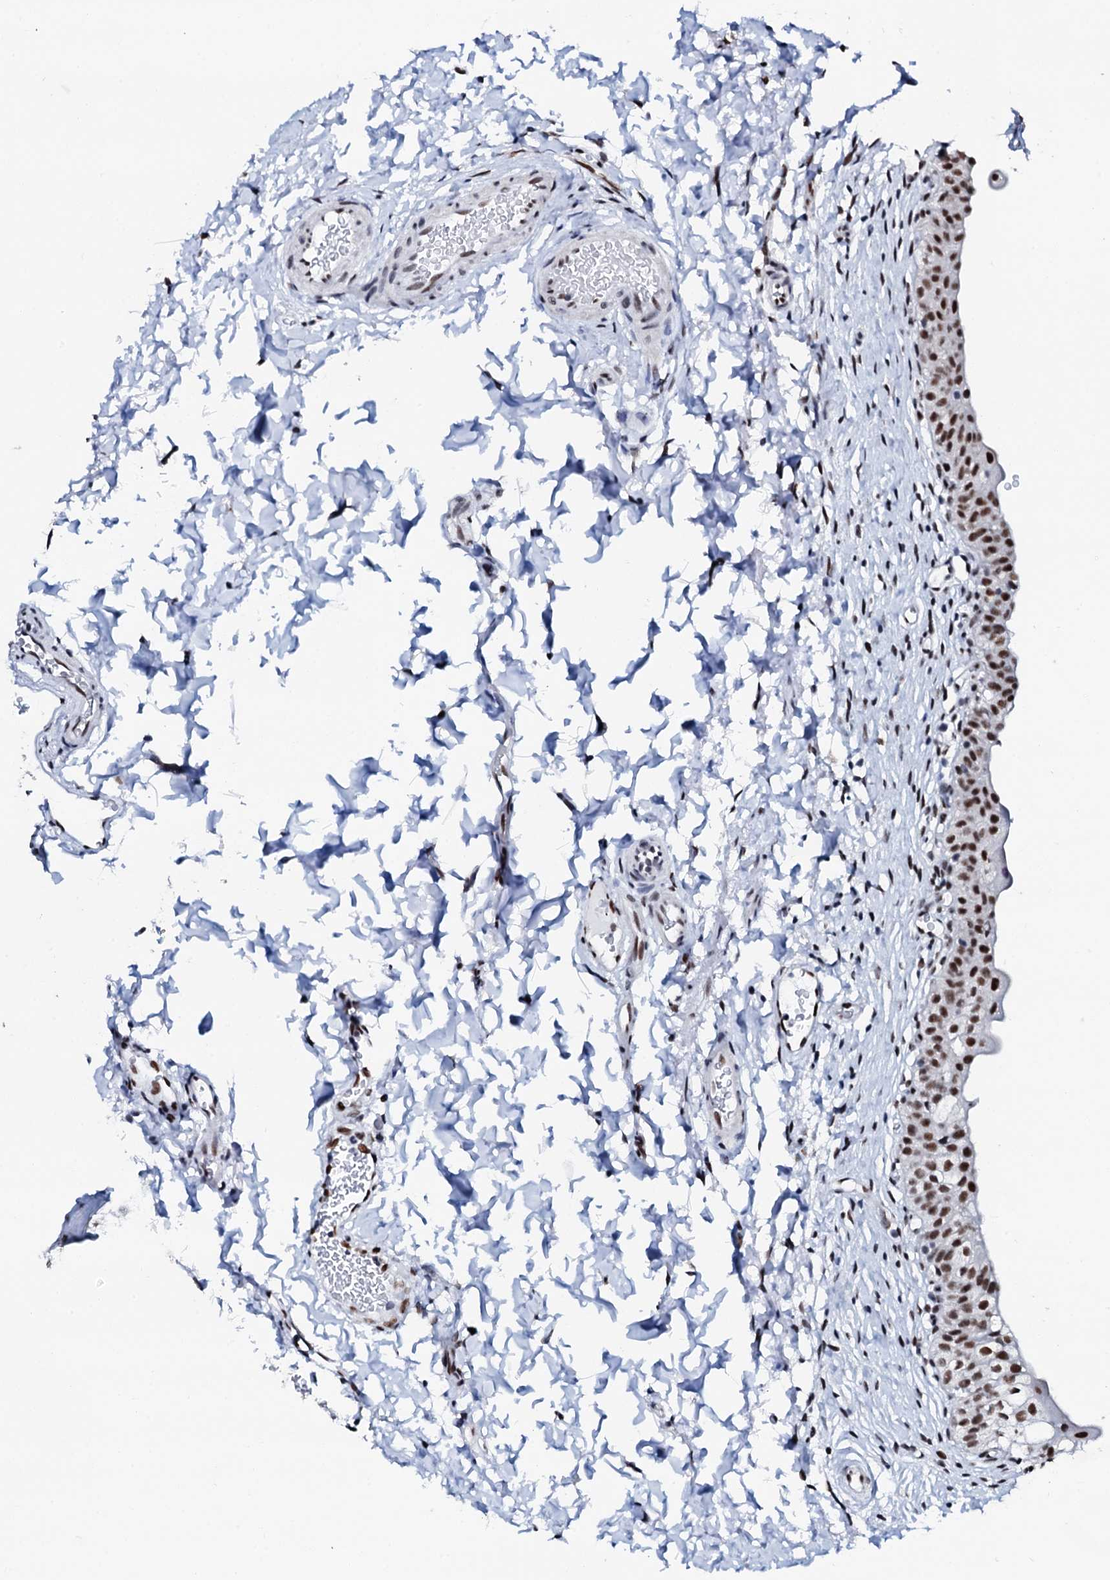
{"staining": {"intensity": "strong", "quantity": ">75%", "location": "nuclear"}, "tissue": "urinary bladder", "cell_type": "Urothelial cells", "image_type": "normal", "snomed": [{"axis": "morphology", "description": "Normal tissue, NOS"}, {"axis": "topography", "description": "Urinary bladder"}], "caption": "IHC image of normal urinary bladder stained for a protein (brown), which displays high levels of strong nuclear expression in approximately >75% of urothelial cells.", "gene": "NKAPD1", "patient": {"sex": "male", "age": 55}}